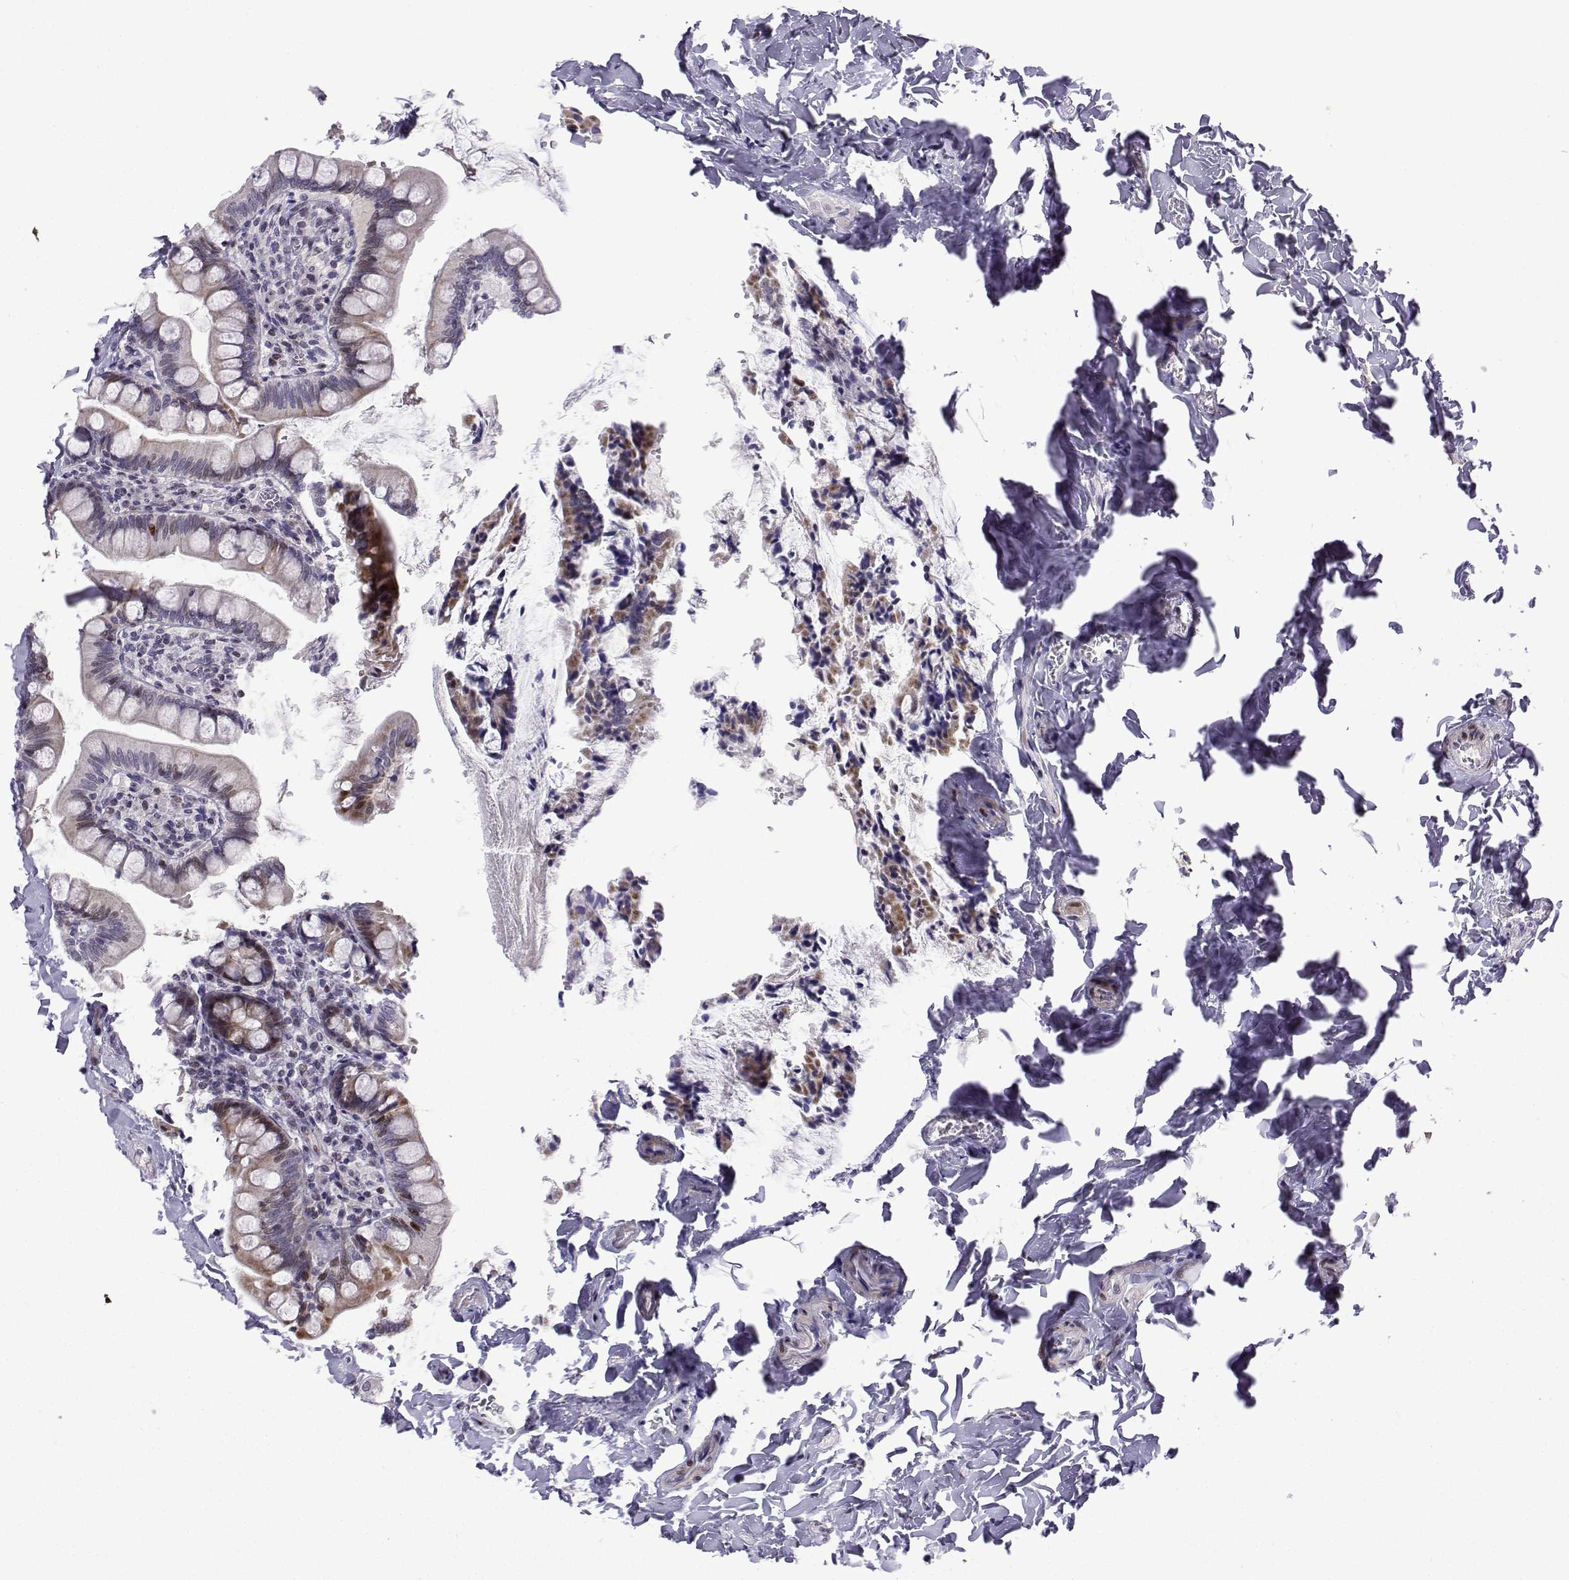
{"staining": {"intensity": "weak", "quantity": "25%-75%", "location": "cytoplasmic/membranous"}, "tissue": "small intestine", "cell_type": "Glandular cells", "image_type": "normal", "snomed": [{"axis": "morphology", "description": "Normal tissue, NOS"}, {"axis": "topography", "description": "Small intestine"}], "caption": "Small intestine stained for a protein (brown) shows weak cytoplasmic/membranous positive positivity in about 25%-75% of glandular cells.", "gene": "CFAP70", "patient": {"sex": "female", "age": 56}}